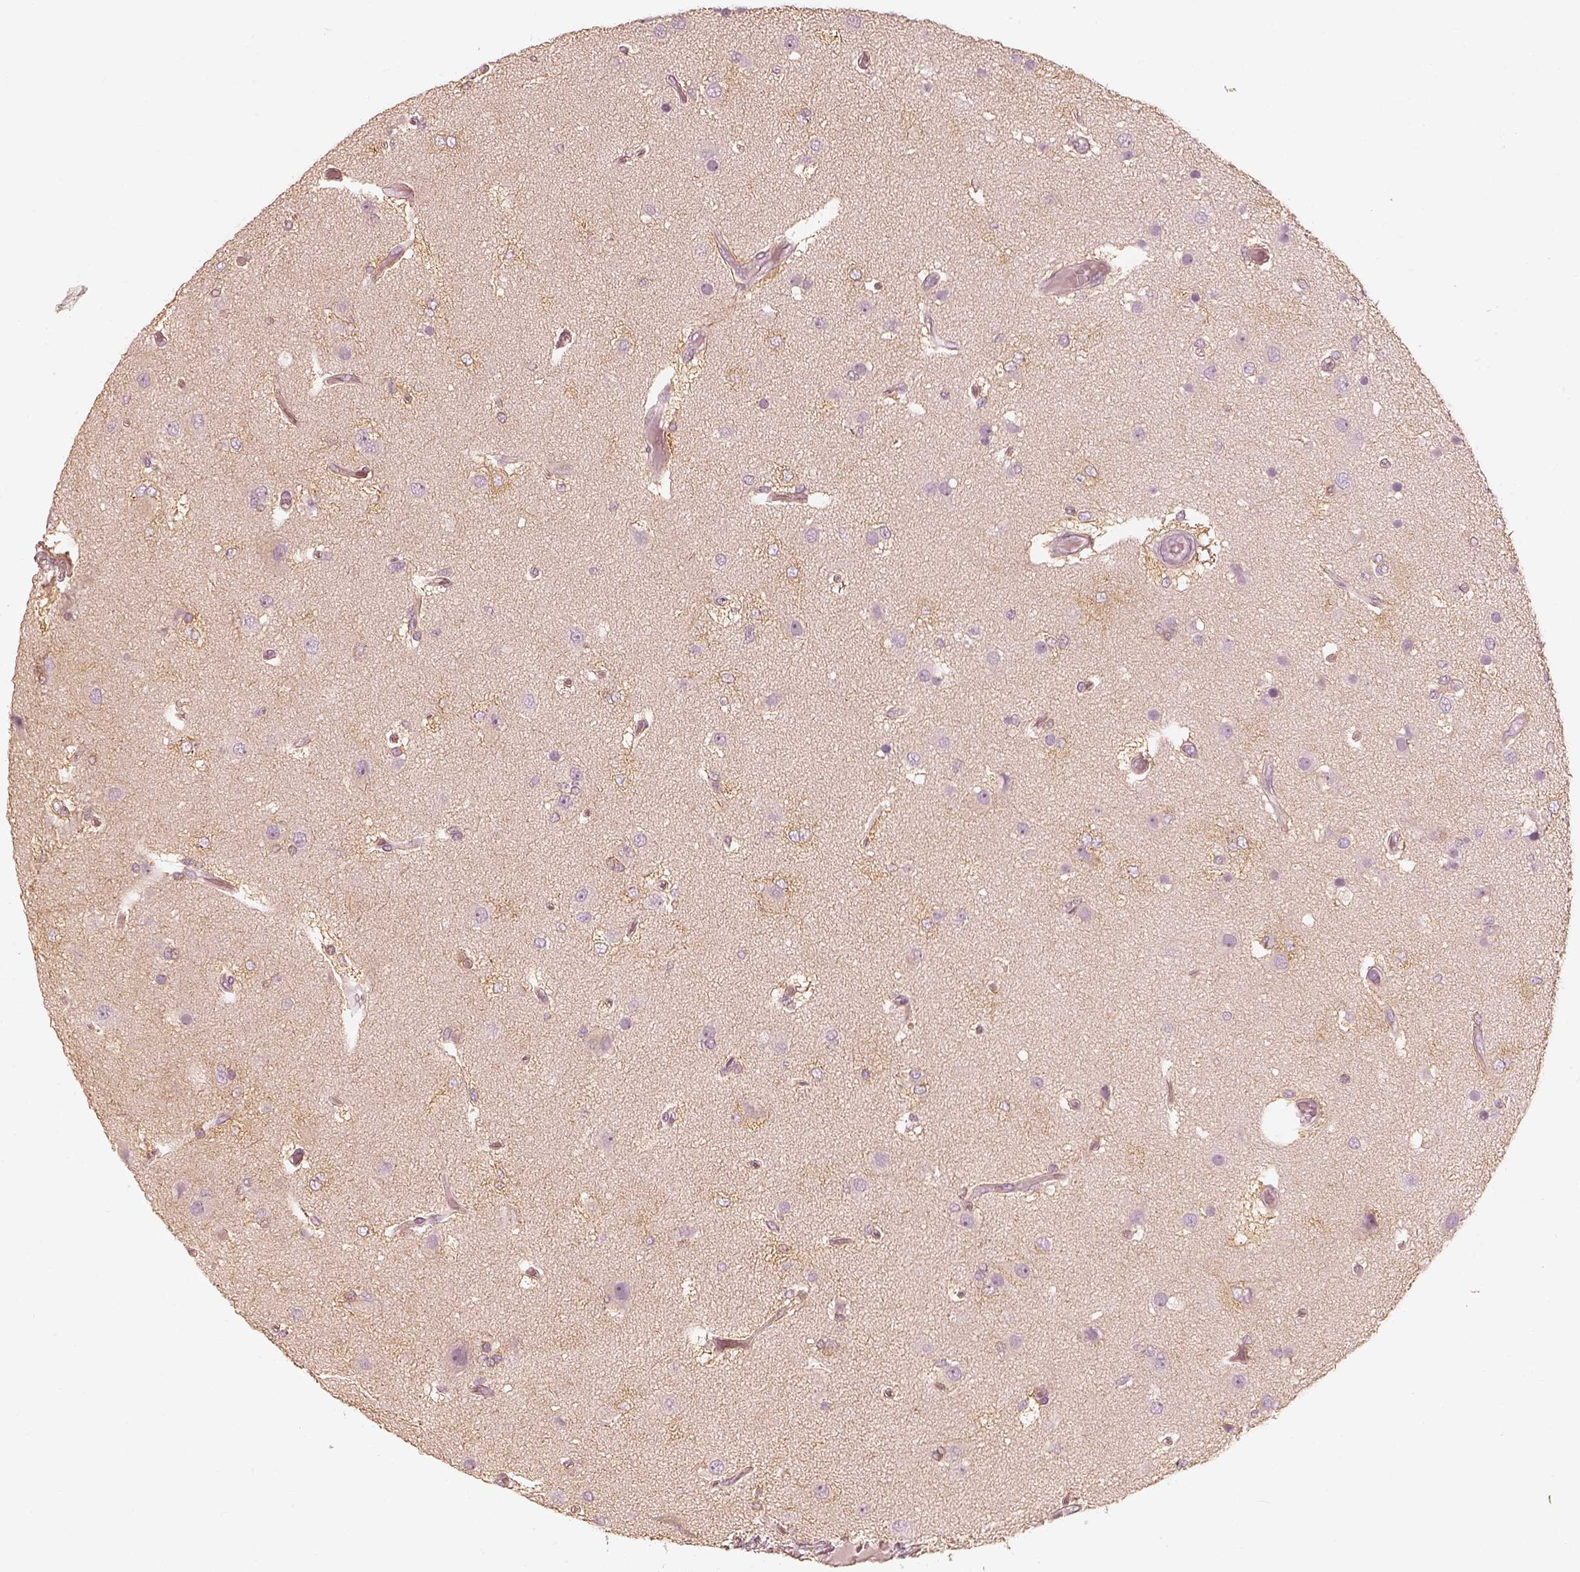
{"staining": {"intensity": "negative", "quantity": "none", "location": "none"}, "tissue": "glioma", "cell_type": "Tumor cells", "image_type": "cancer", "snomed": [{"axis": "morphology", "description": "Glioma, malignant, High grade"}, {"axis": "topography", "description": "Brain"}], "caption": "An image of glioma stained for a protein reveals no brown staining in tumor cells. (DAB IHC, high magnification).", "gene": "FMNL2", "patient": {"sex": "female", "age": 63}}